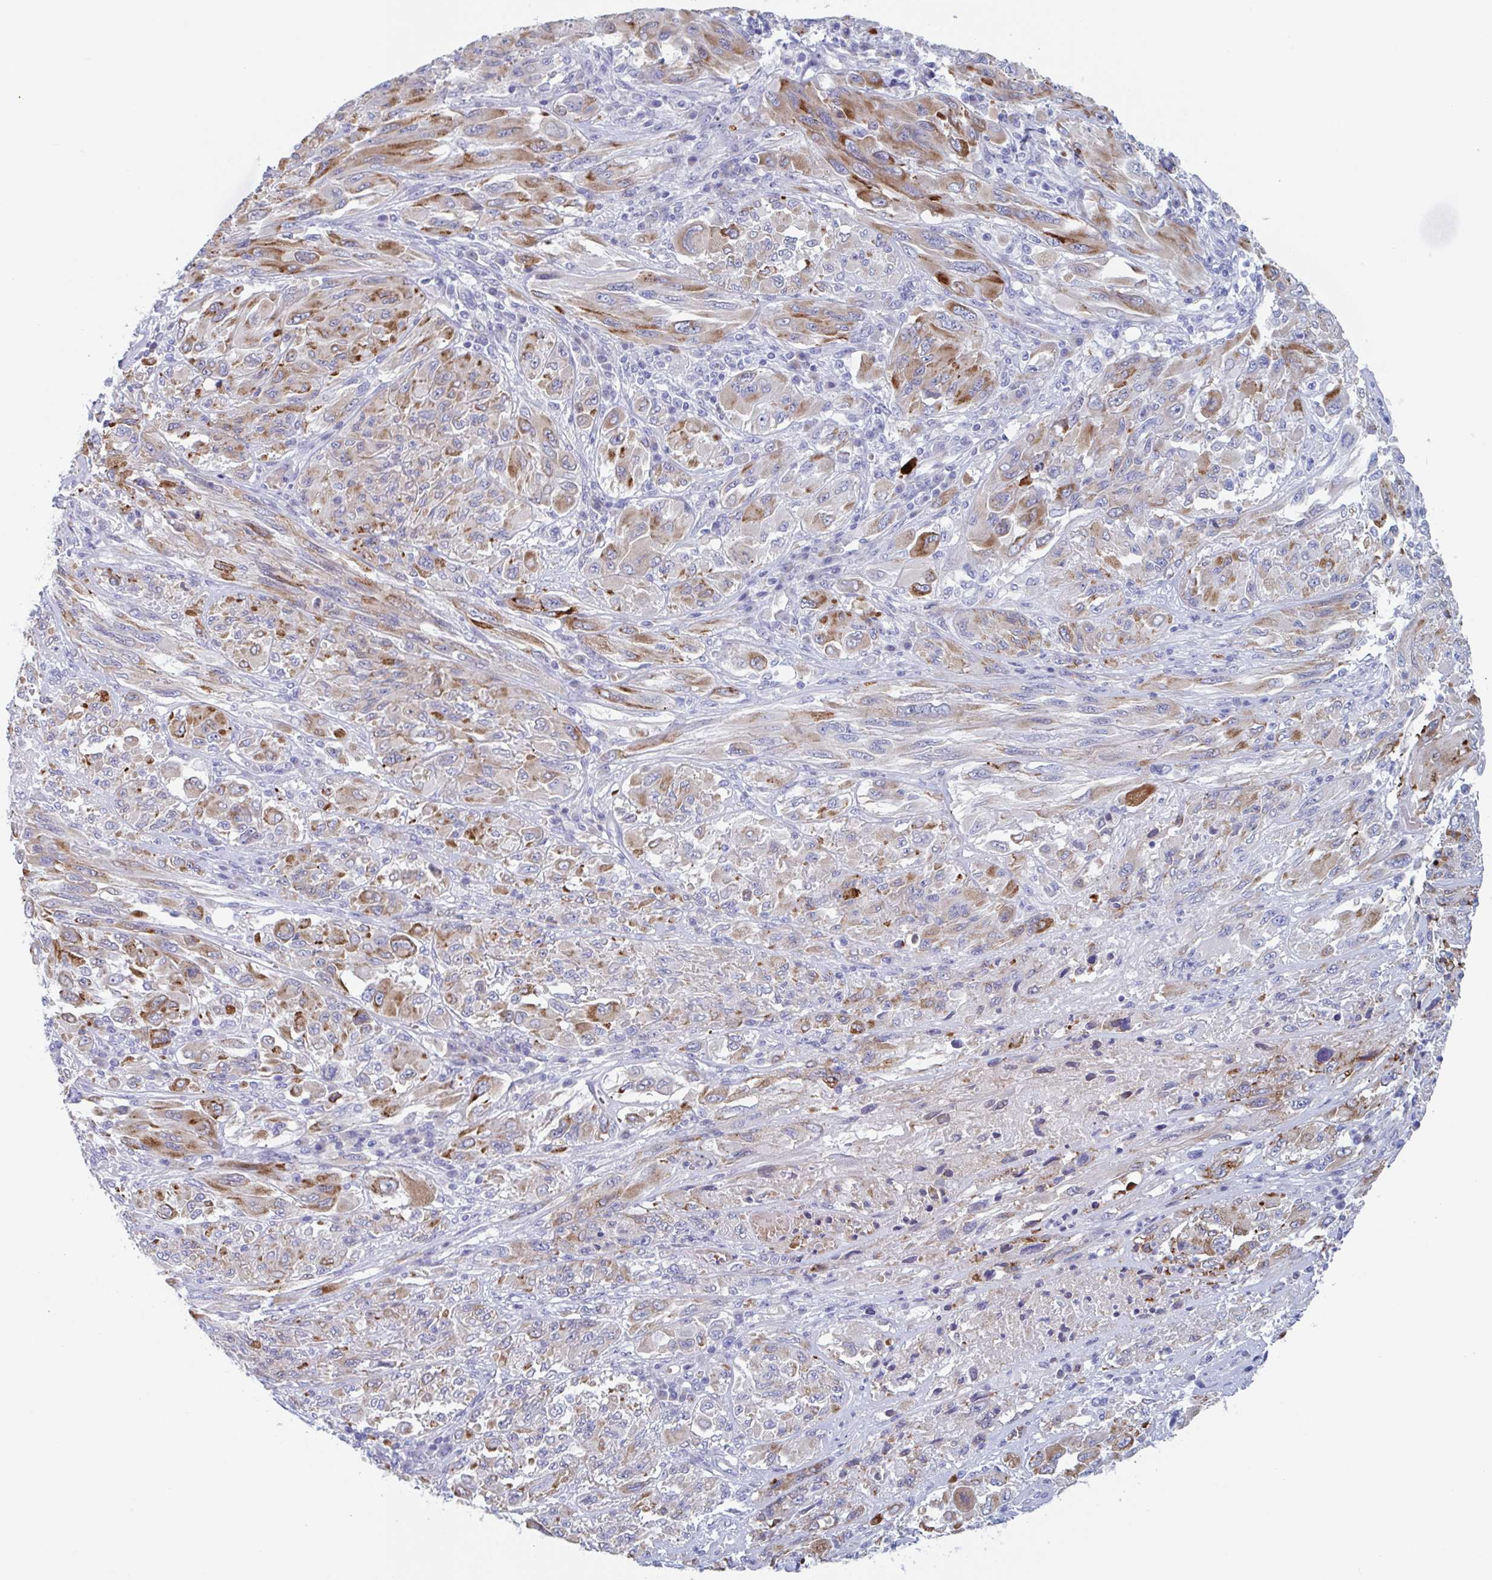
{"staining": {"intensity": "moderate", "quantity": "<25%", "location": "cytoplasmic/membranous"}, "tissue": "melanoma", "cell_type": "Tumor cells", "image_type": "cancer", "snomed": [{"axis": "morphology", "description": "Malignant melanoma, NOS"}, {"axis": "topography", "description": "Skin"}], "caption": "High-magnification brightfield microscopy of melanoma stained with DAB (brown) and counterstained with hematoxylin (blue). tumor cells exhibit moderate cytoplasmic/membranous positivity is seen in approximately<25% of cells.", "gene": "NT5C3B", "patient": {"sex": "female", "age": 91}}